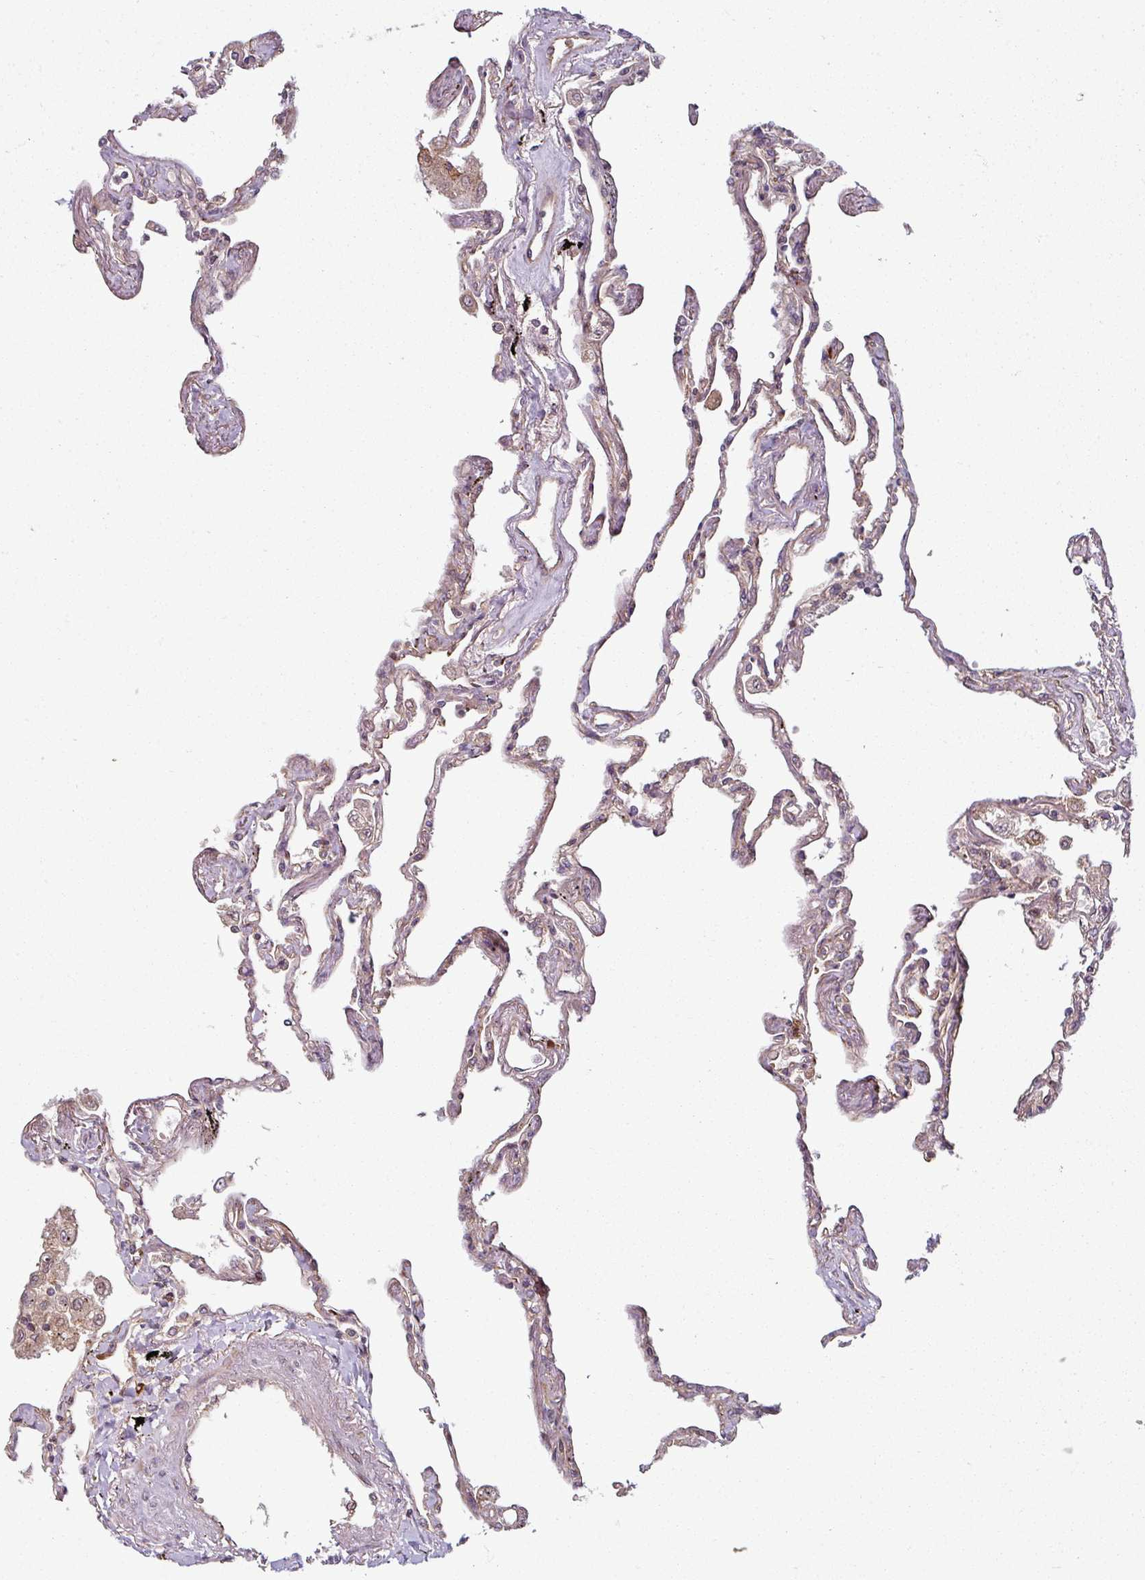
{"staining": {"intensity": "moderate", "quantity": "25%-75%", "location": "cytoplasmic/membranous"}, "tissue": "lung", "cell_type": "Alveolar cells", "image_type": "normal", "snomed": [{"axis": "morphology", "description": "Normal tissue, NOS"}, {"axis": "topography", "description": "Lung"}], "caption": "High-power microscopy captured an immunohistochemistry (IHC) histopathology image of unremarkable lung, revealing moderate cytoplasmic/membranous staining in about 25%-75% of alveolar cells.", "gene": "RAB5A", "patient": {"sex": "female", "age": 67}}